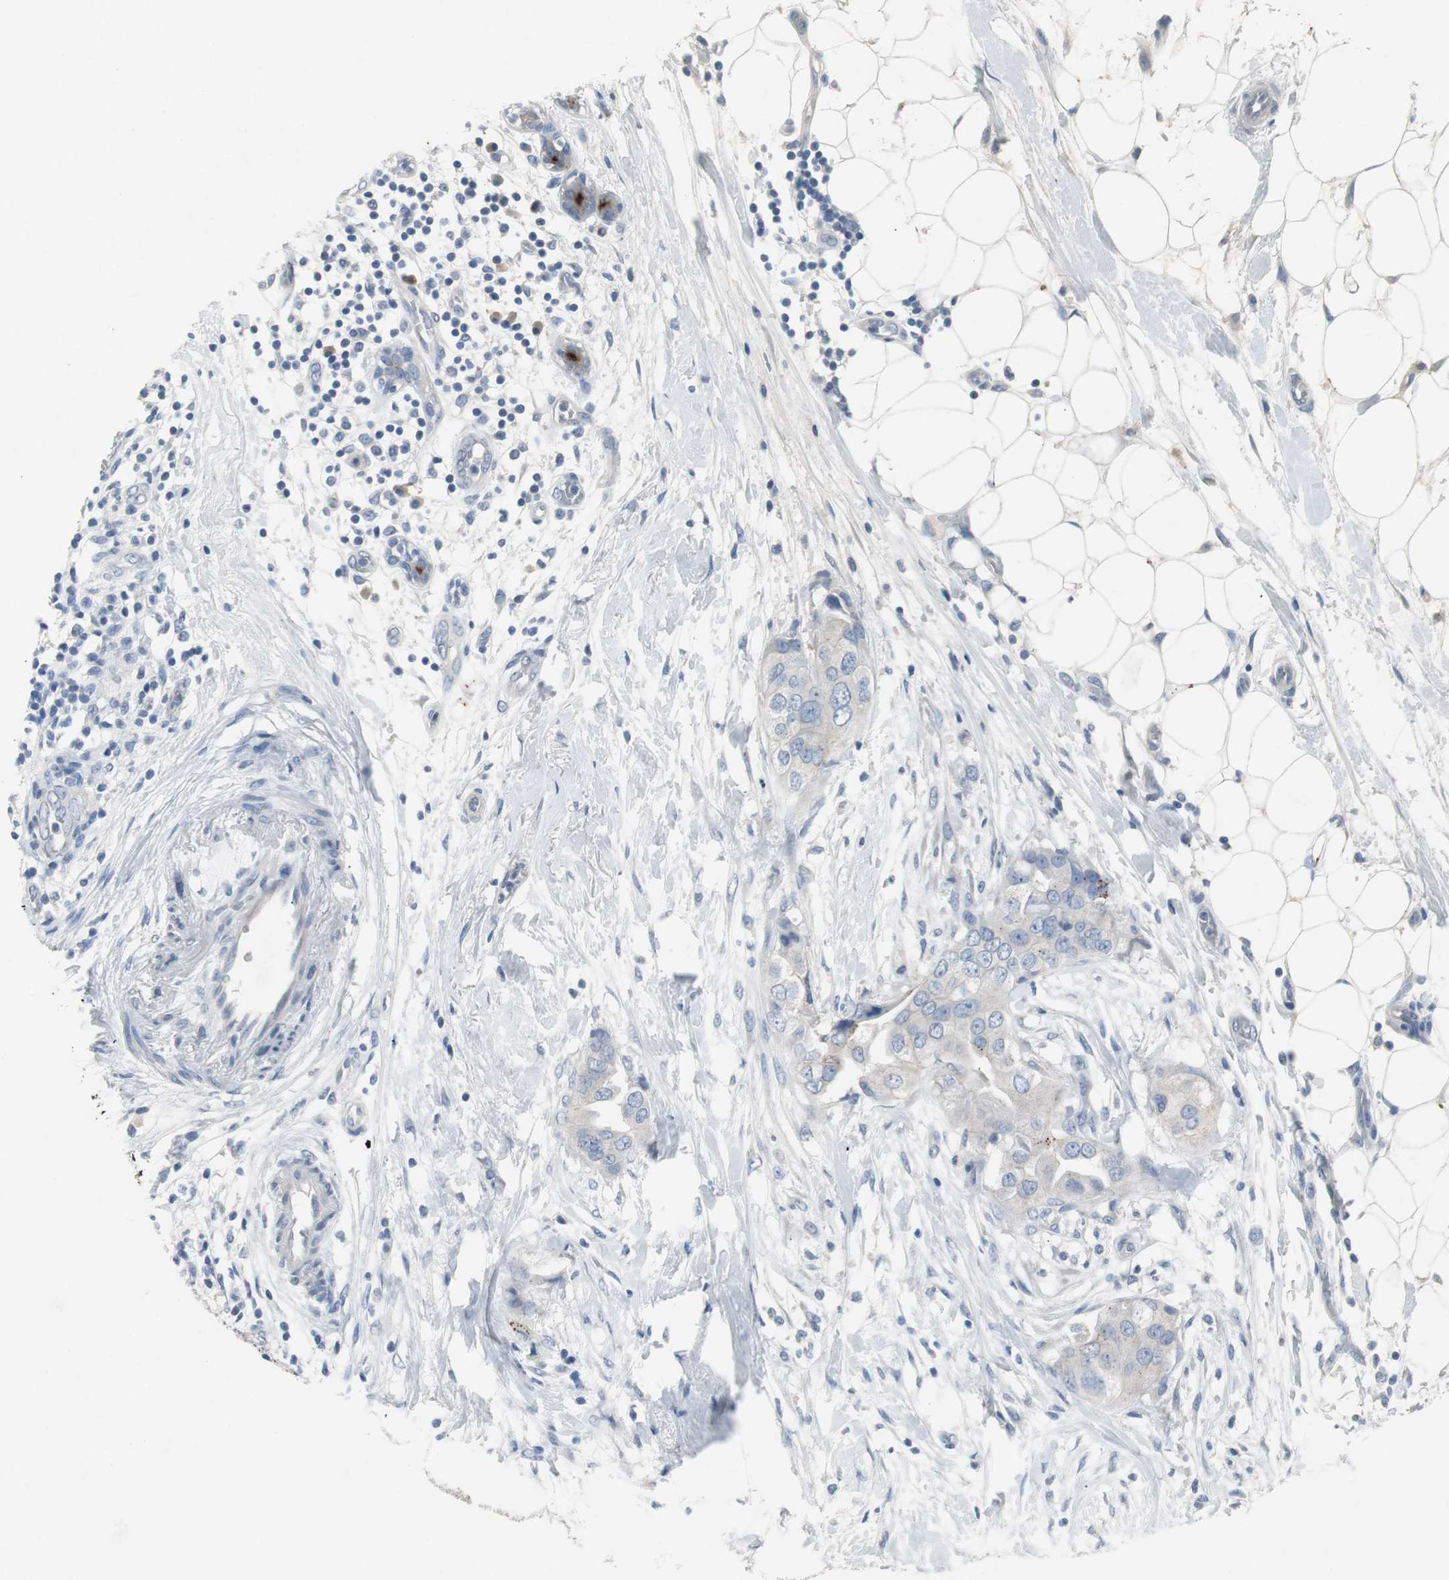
{"staining": {"intensity": "weak", "quantity": "25%-75%", "location": "cytoplasmic/membranous"}, "tissue": "breast cancer", "cell_type": "Tumor cells", "image_type": "cancer", "snomed": [{"axis": "morphology", "description": "Duct carcinoma"}, {"axis": "topography", "description": "Breast"}], "caption": "The image displays immunohistochemical staining of breast cancer. There is weak cytoplasmic/membranous positivity is appreciated in about 25%-75% of tumor cells.", "gene": "LRP2", "patient": {"sex": "female", "age": 40}}